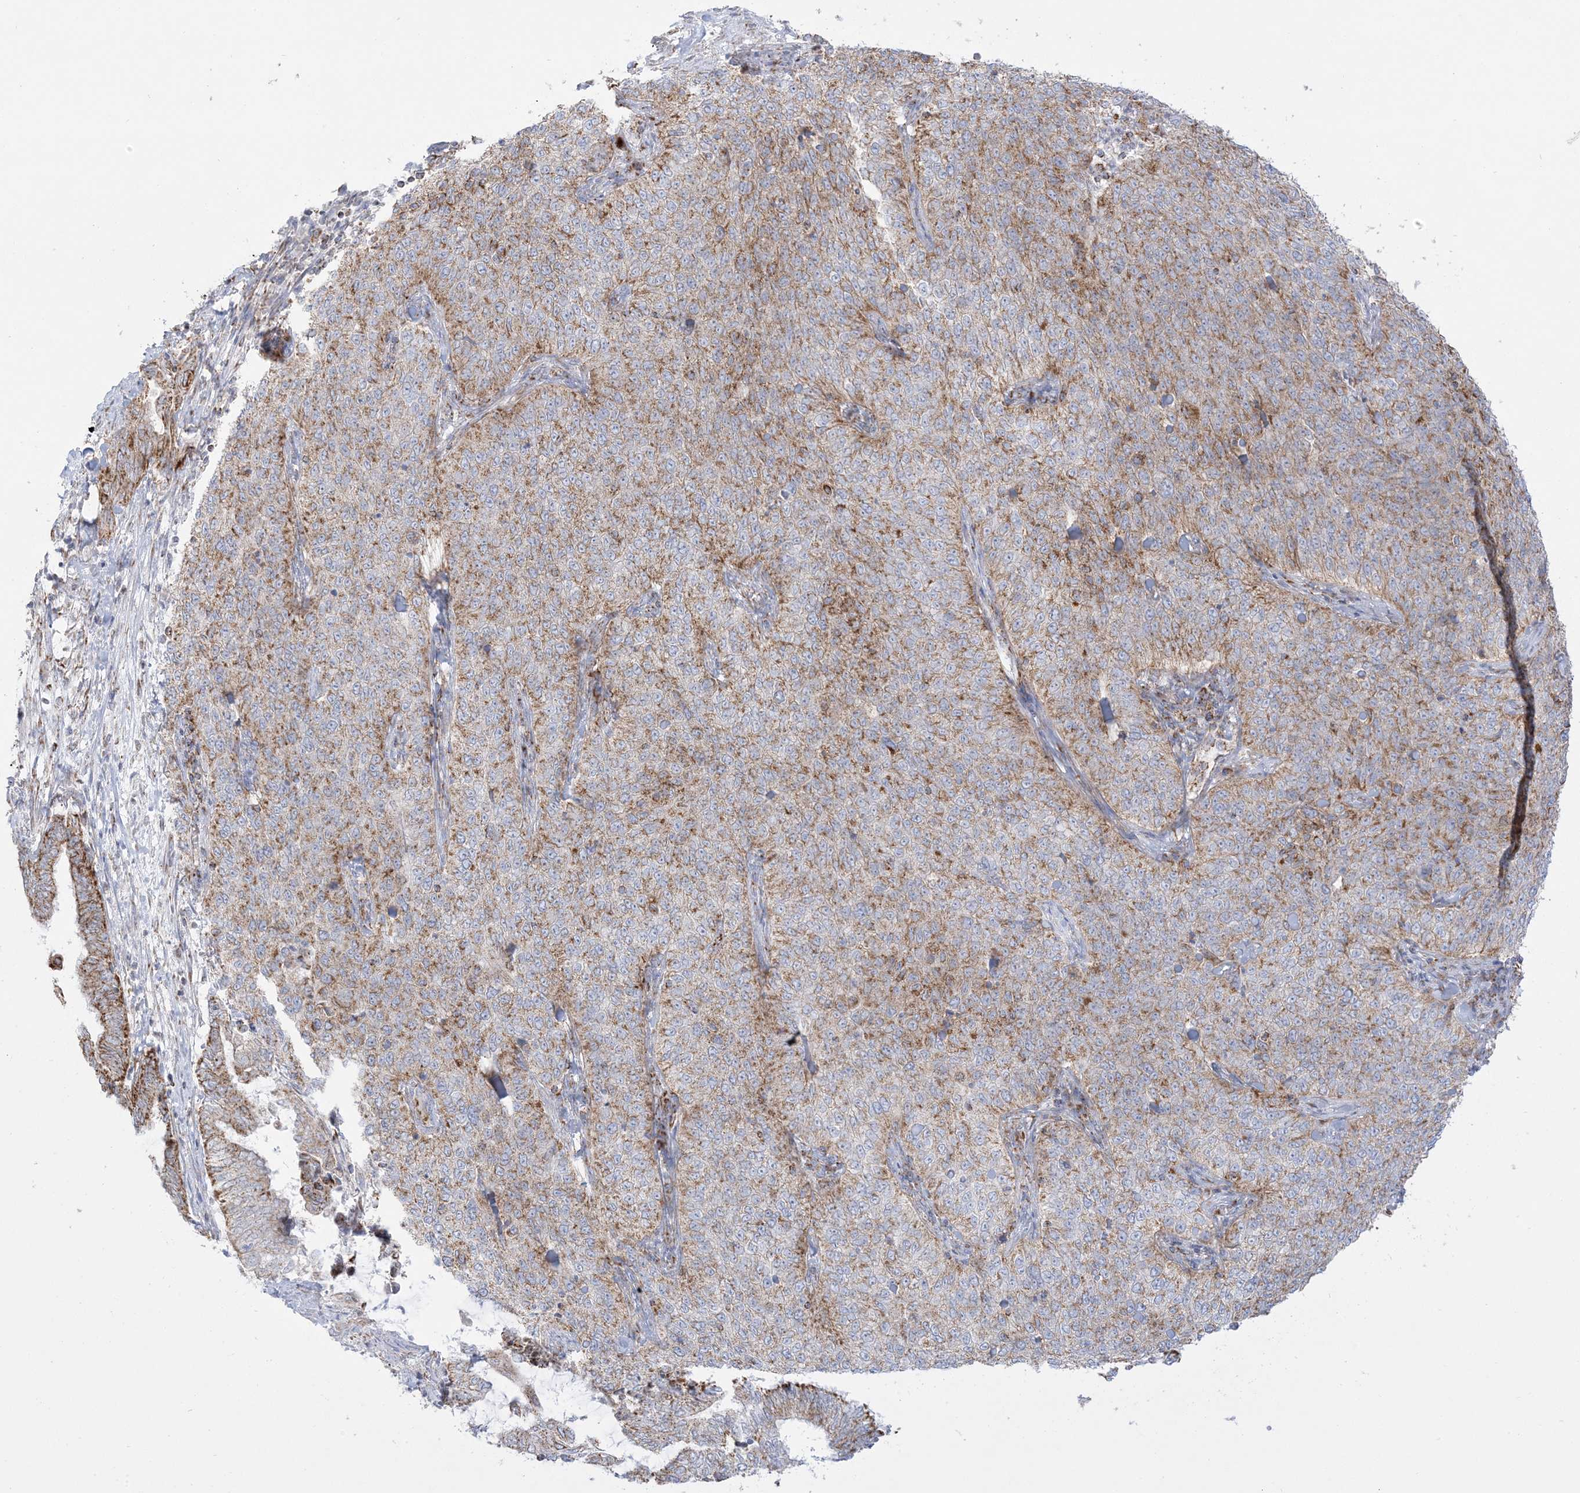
{"staining": {"intensity": "moderate", "quantity": ">75%", "location": "cytoplasmic/membranous"}, "tissue": "cervical cancer", "cell_type": "Tumor cells", "image_type": "cancer", "snomed": [{"axis": "morphology", "description": "Squamous cell carcinoma, NOS"}, {"axis": "topography", "description": "Cervix"}], "caption": "Immunohistochemical staining of squamous cell carcinoma (cervical) displays moderate cytoplasmic/membranous protein expression in approximately >75% of tumor cells.", "gene": "MRPS36", "patient": {"sex": "female", "age": 35}}